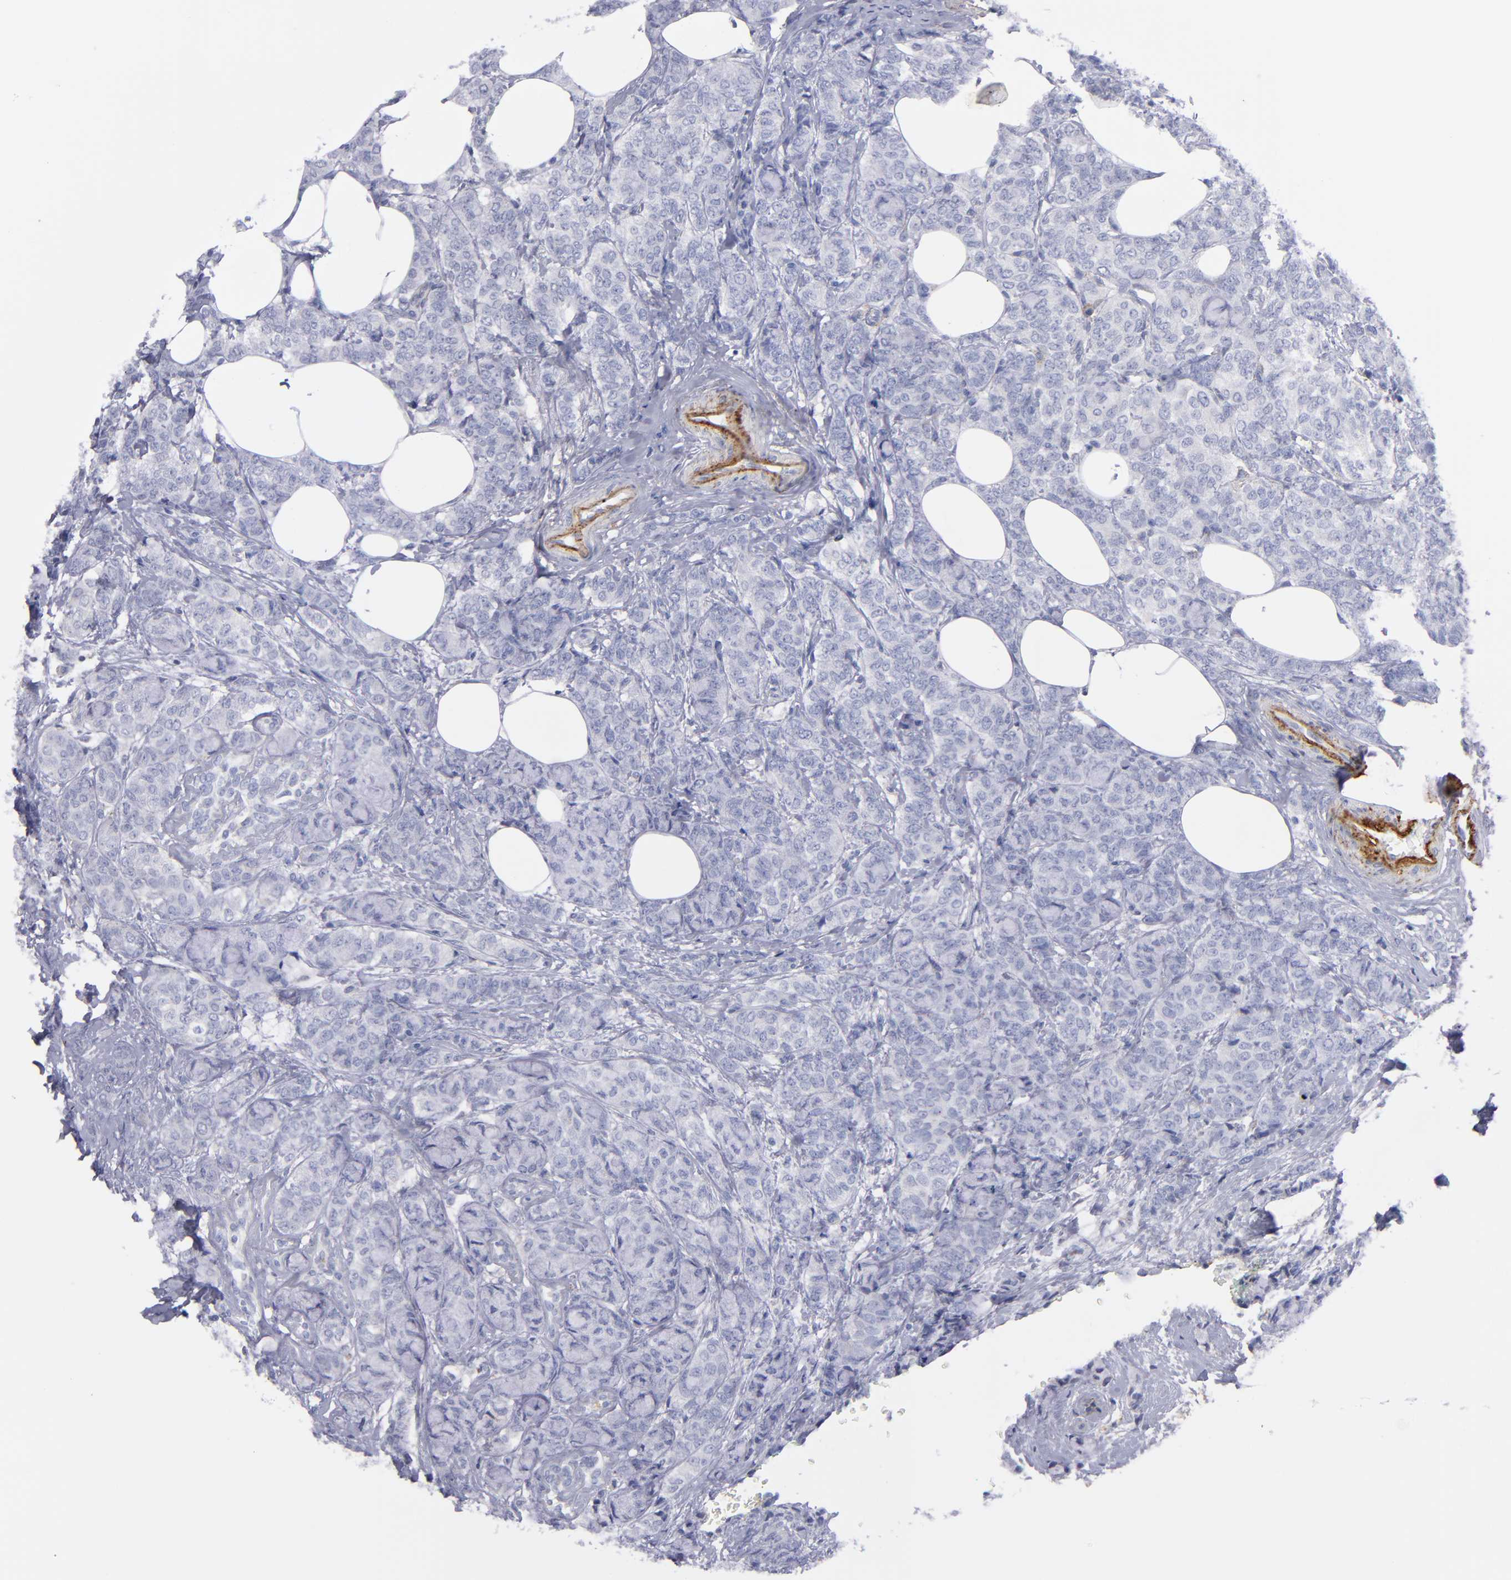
{"staining": {"intensity": "negative", "quantity": "none", "location": "none"}, "tissue": "breast cancer", "cell_type": "Tumor cells", "image_type": "cancer", "snomed": [{"axis": "morphology", "description": "Lobular carcinoma"}, {"axis": "topography", "description": "Breast"}], "caption": "Tumor cells show no significant protein positivity in breast cancer. (DAB (3,3'-diaminobenzidine) immunohistochemistry visualized using brightfield microscopy, high magnification).", "gene": "MFGE8", "patient": {"sex": "female", "age": 60}}